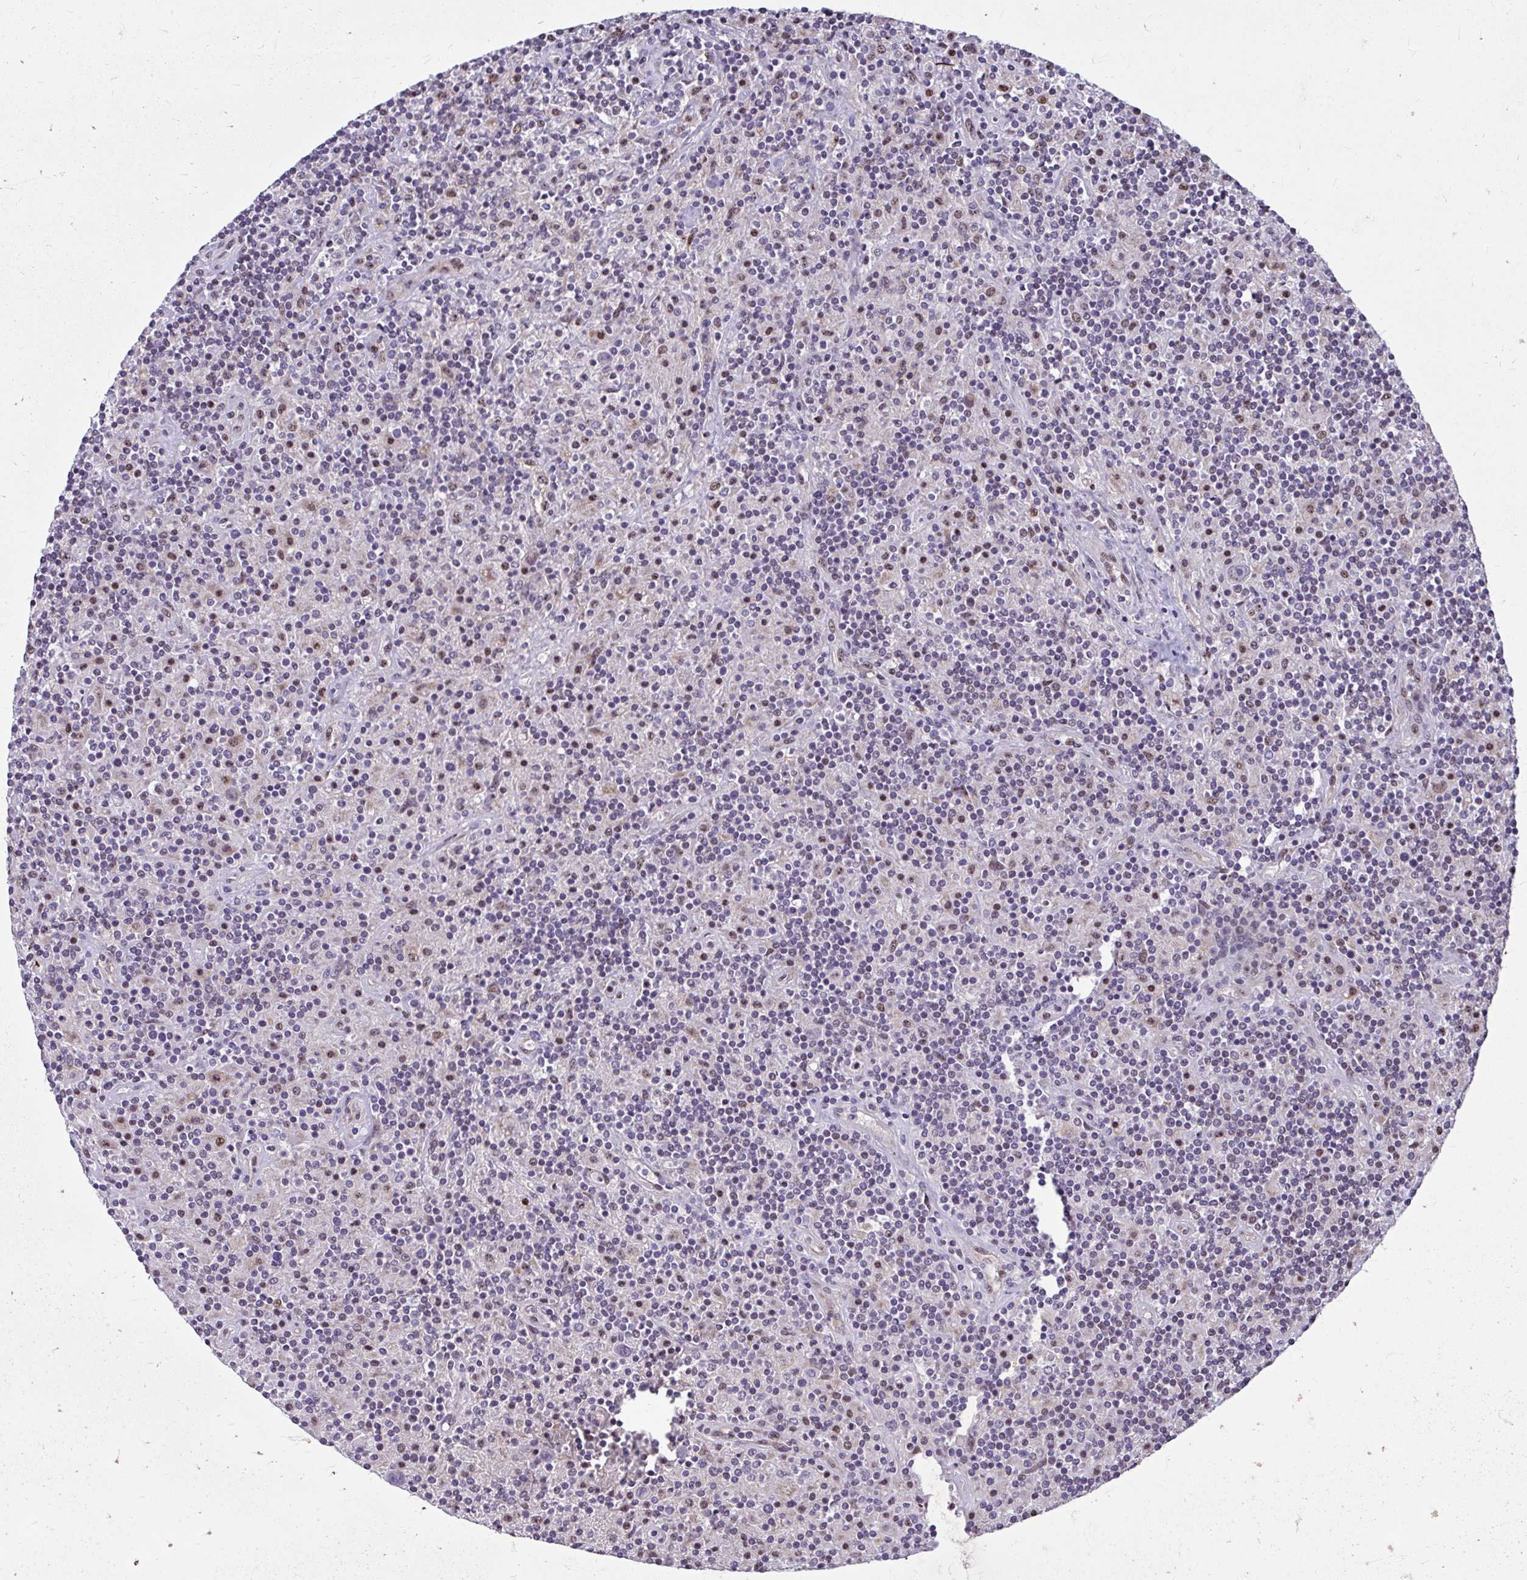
{"staining": {"intensity": "weak", "quantity": "25%-75%", "location": "nuclear"}, "tissue": "lymphoma", "cell_type": "Tumor cells", "image_type": "cancer", "snomed": [{"axis": "morphology", "description": "Hodgkin's disease, NOS"}, {"axis": "topography", "description": "Lymph node"}], "caption": "This histopathology image reveals immunohistochemistry staining of human Hodgkin's disease, with low weak nuclear expression in approximately 25%-75% of tumor cells.", "gene": "ODF1", "patient": {"sex": "male", "age": 70}}